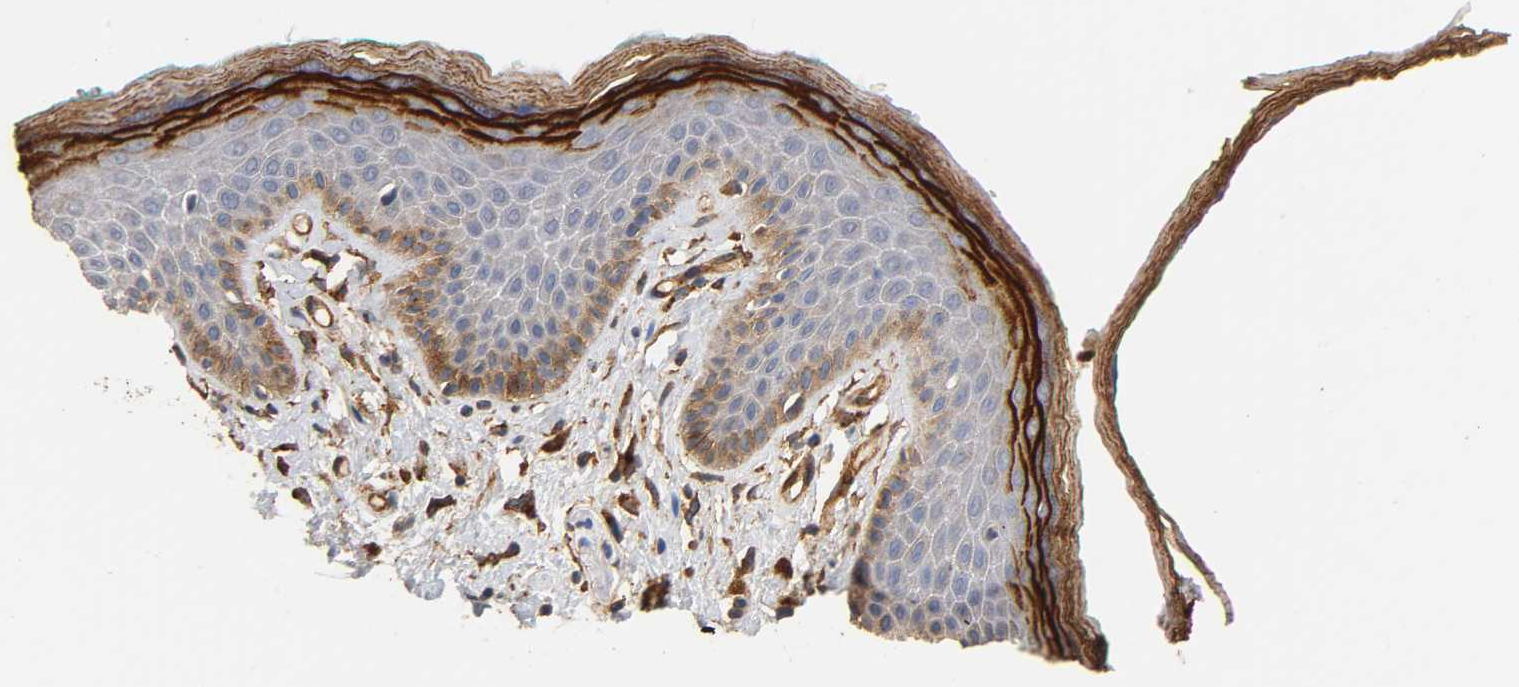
{"staining": {"intensity": "strong", "quantity": "25%-75%", "location": "cytoplasmic/membranous"}, "tissue": "skin", "cell_type": "Epidermal cells", "image_type": "normal", "snomed": [{"axis": "morphology", "description": "Normal tissue, NOS"}, {"axis": "topography", "description": "Anal"}], "caption": "High-power microscopy captured an immunohistochemistry histopathology image of benign skin, revealing strong cytoplasmic/membranous expression in approximately 25%-75% of epidermal cells.", "gene": "IFITM2", "patient": {"sex": "male", "age": 74}}